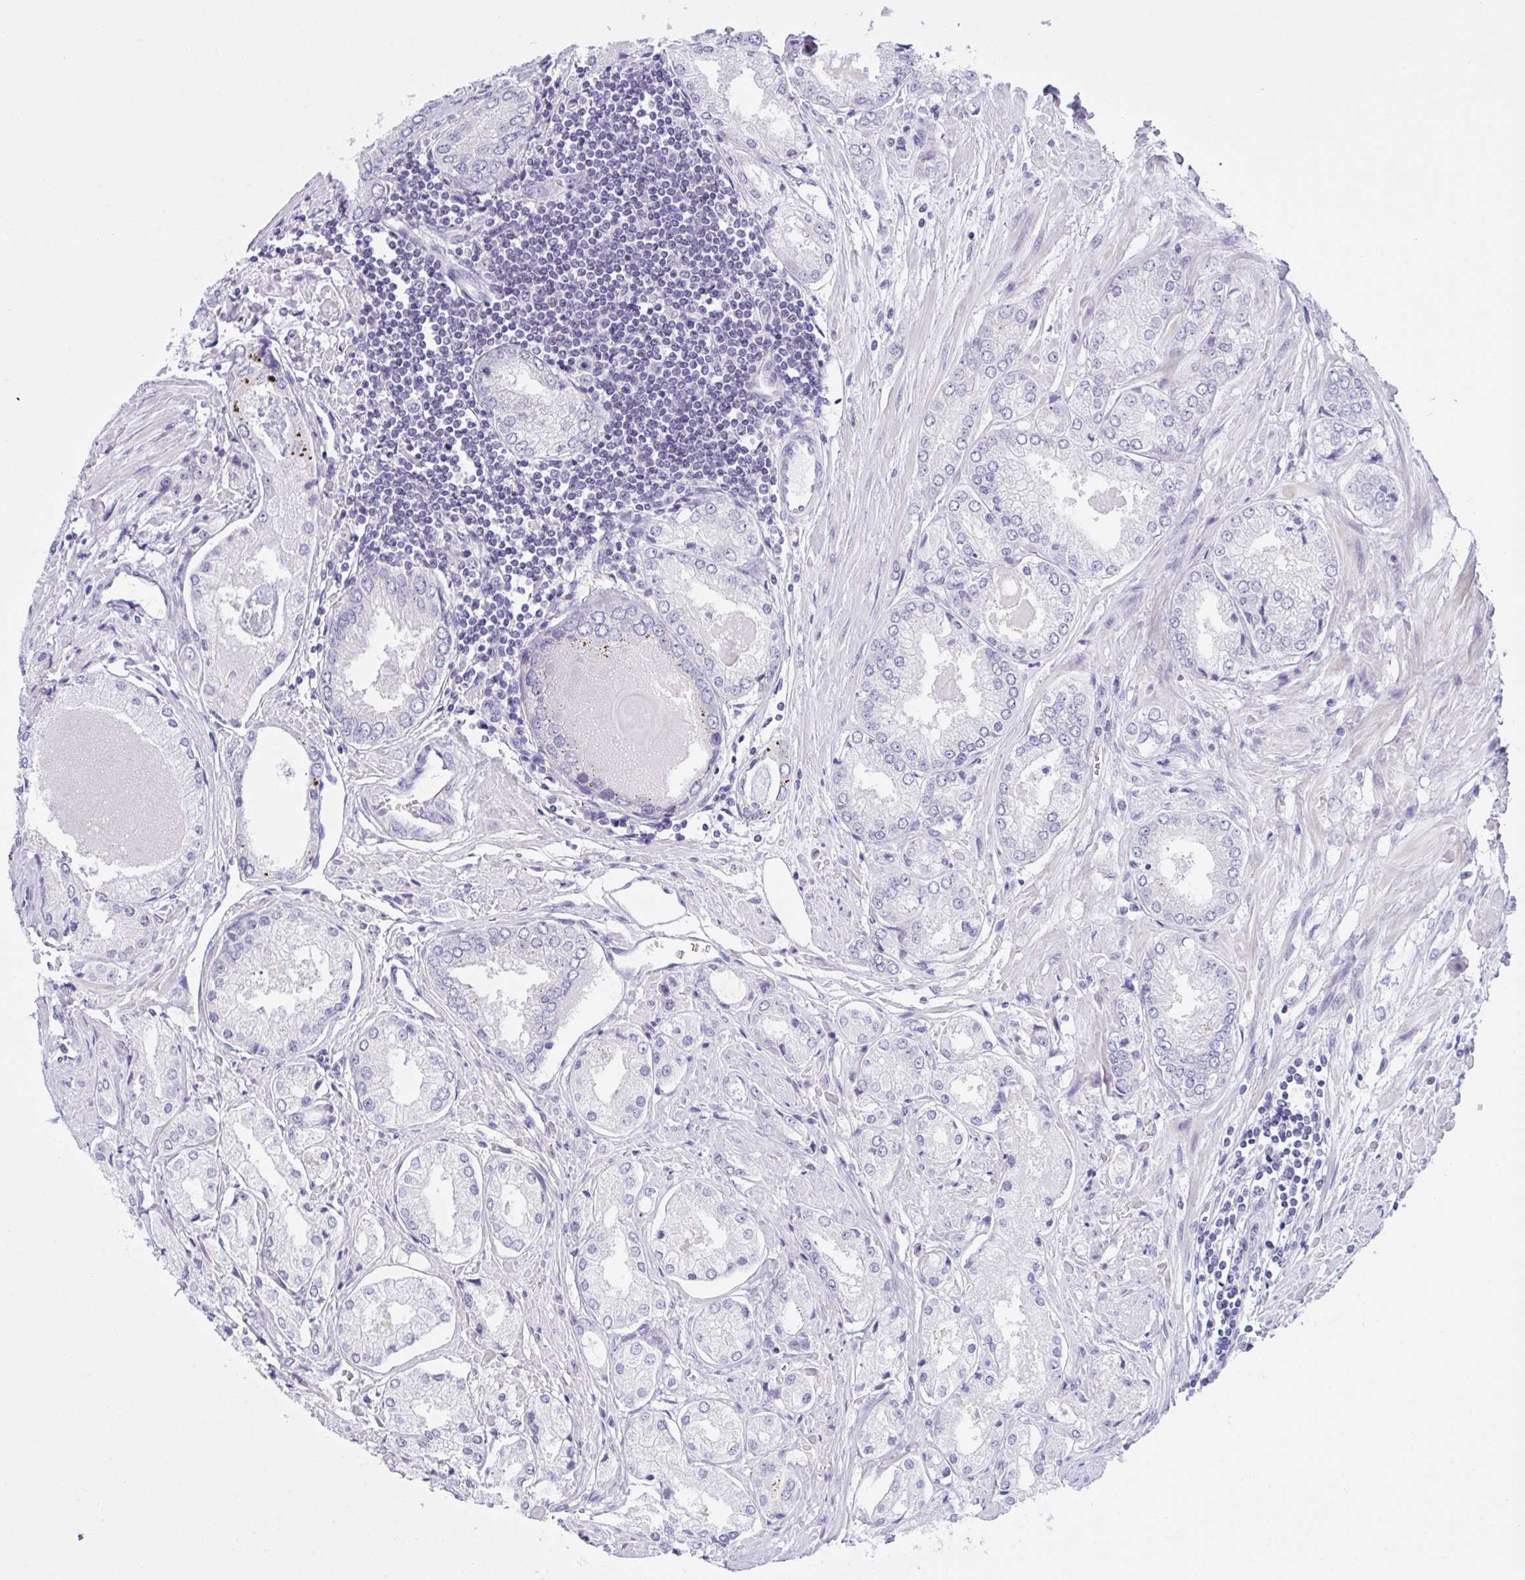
{"staining": {"intensity": "negative", "quantity": "none", "location": "none"}, "tissue": "prostate cancer", "cell_type": "Tumor cells", "image_type": "cancer", "snomed": [{"axis": "morphology", "description": "Adenocarcinoma, Low grade"}, {"axis": "topography", "description": "Prostate"}], "caption": "Immunohistochemistry of prostate adenocarcinoma (low-grade) displays no positivity in tumor cells. (DAB (3,3'-diaminobenzidine) immunohistochemistry with hematoxylin counter stain).", "gene": "NAA30", "patient": {"sex": "male", "age": 68}}